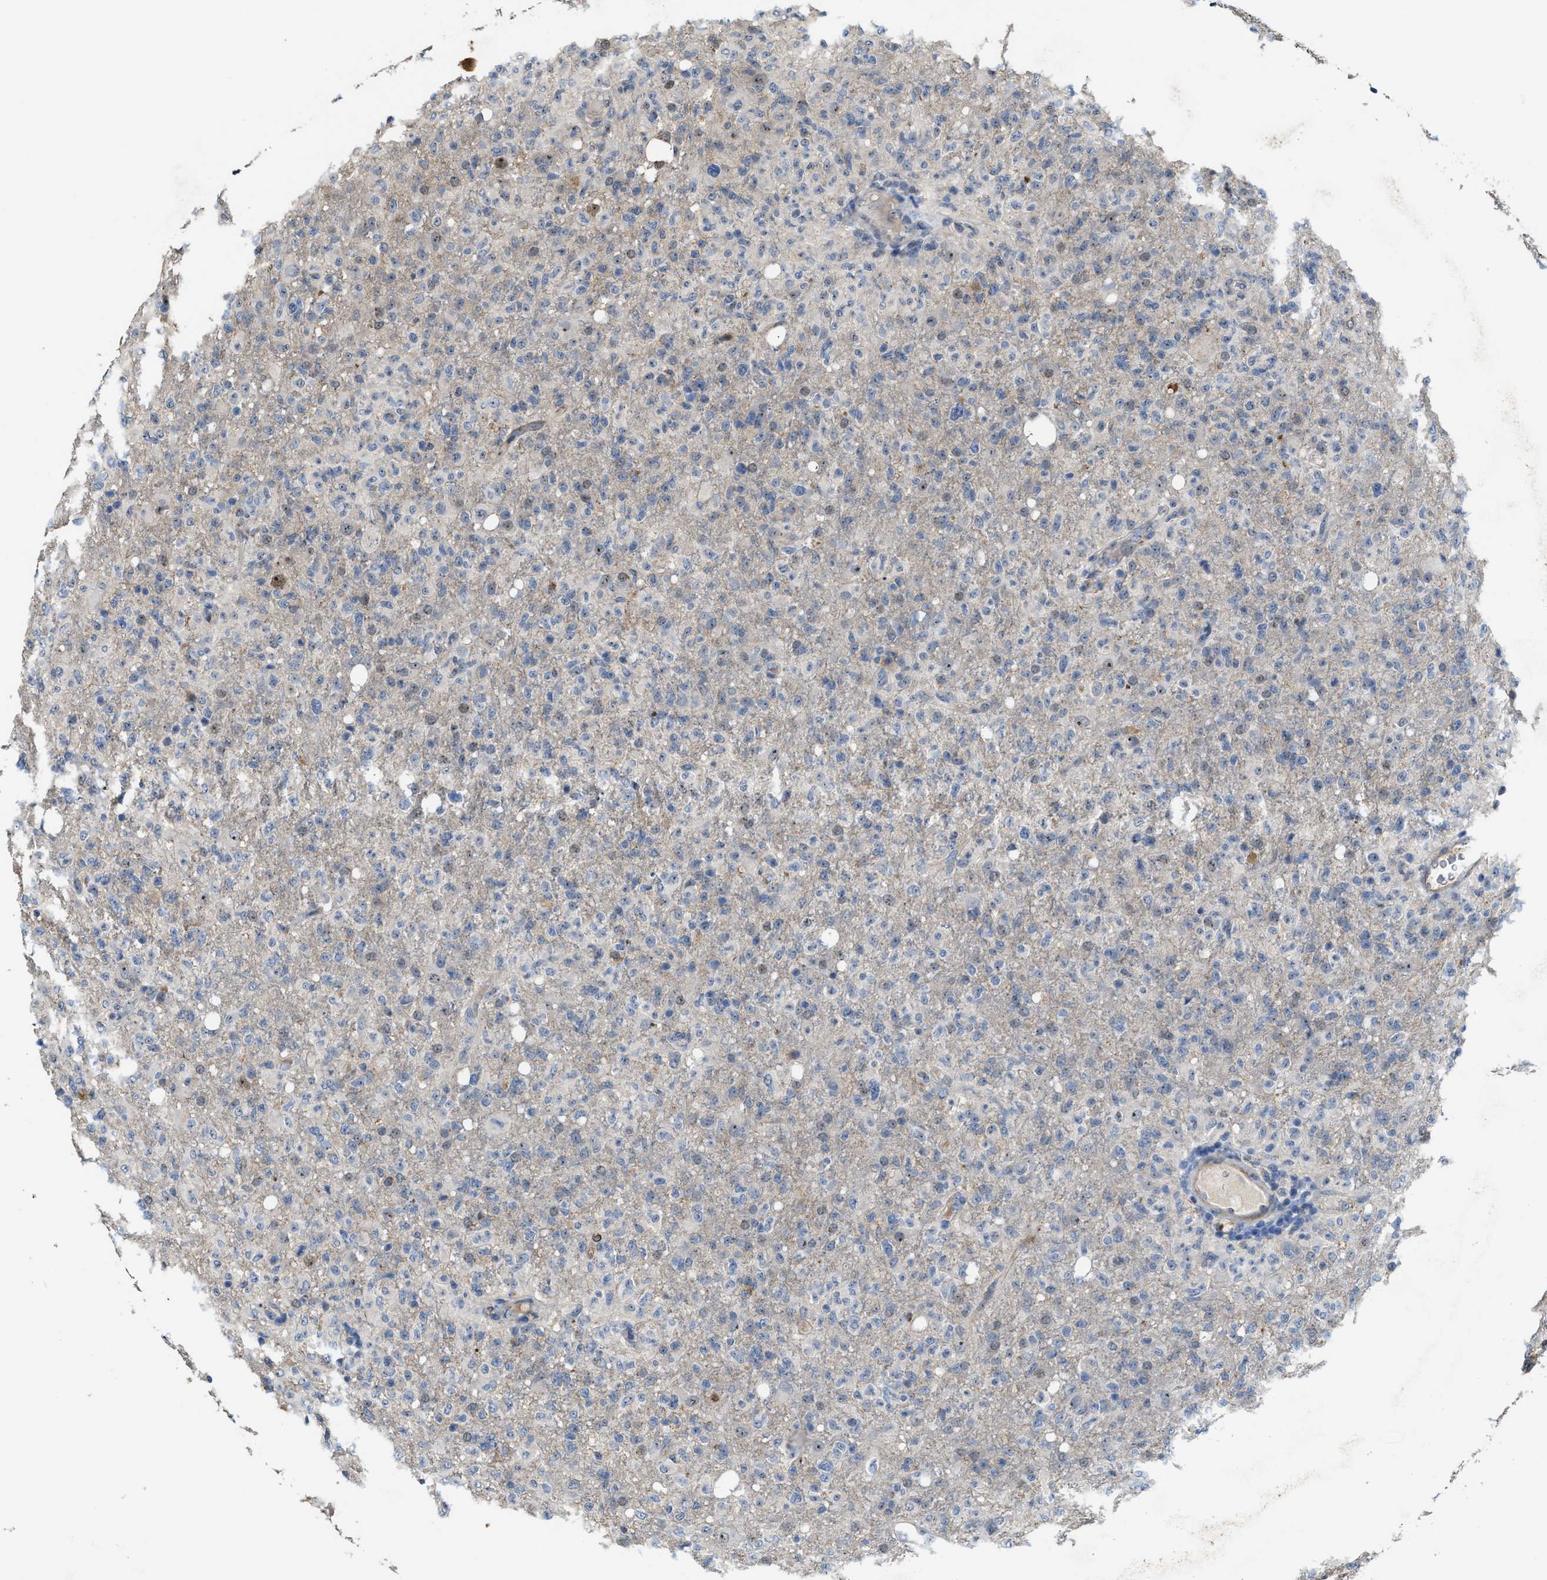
{"staining": {"intensity": "negative", "quantity": "none", "location": "none"}, "tissue": "glioma", "cell_type": "Tumor cells", "image_type": "cancer", "snomed": [{"axis": "morphology", "description": "Glioma, malignant, High grade"}, {"axis": "topography", "description": "Brain"}], "caption": "Immunohistochemistry histopathology image of neoplastic tissue: malignant high-grade glioma stained with DAB exhibits no significant protein expression in tumor cells. (Immunohistochemistry, brightfield microscopy, high magnification).", "gene": "ZNF783", "patient": {"sex": "female", "age": 57}}